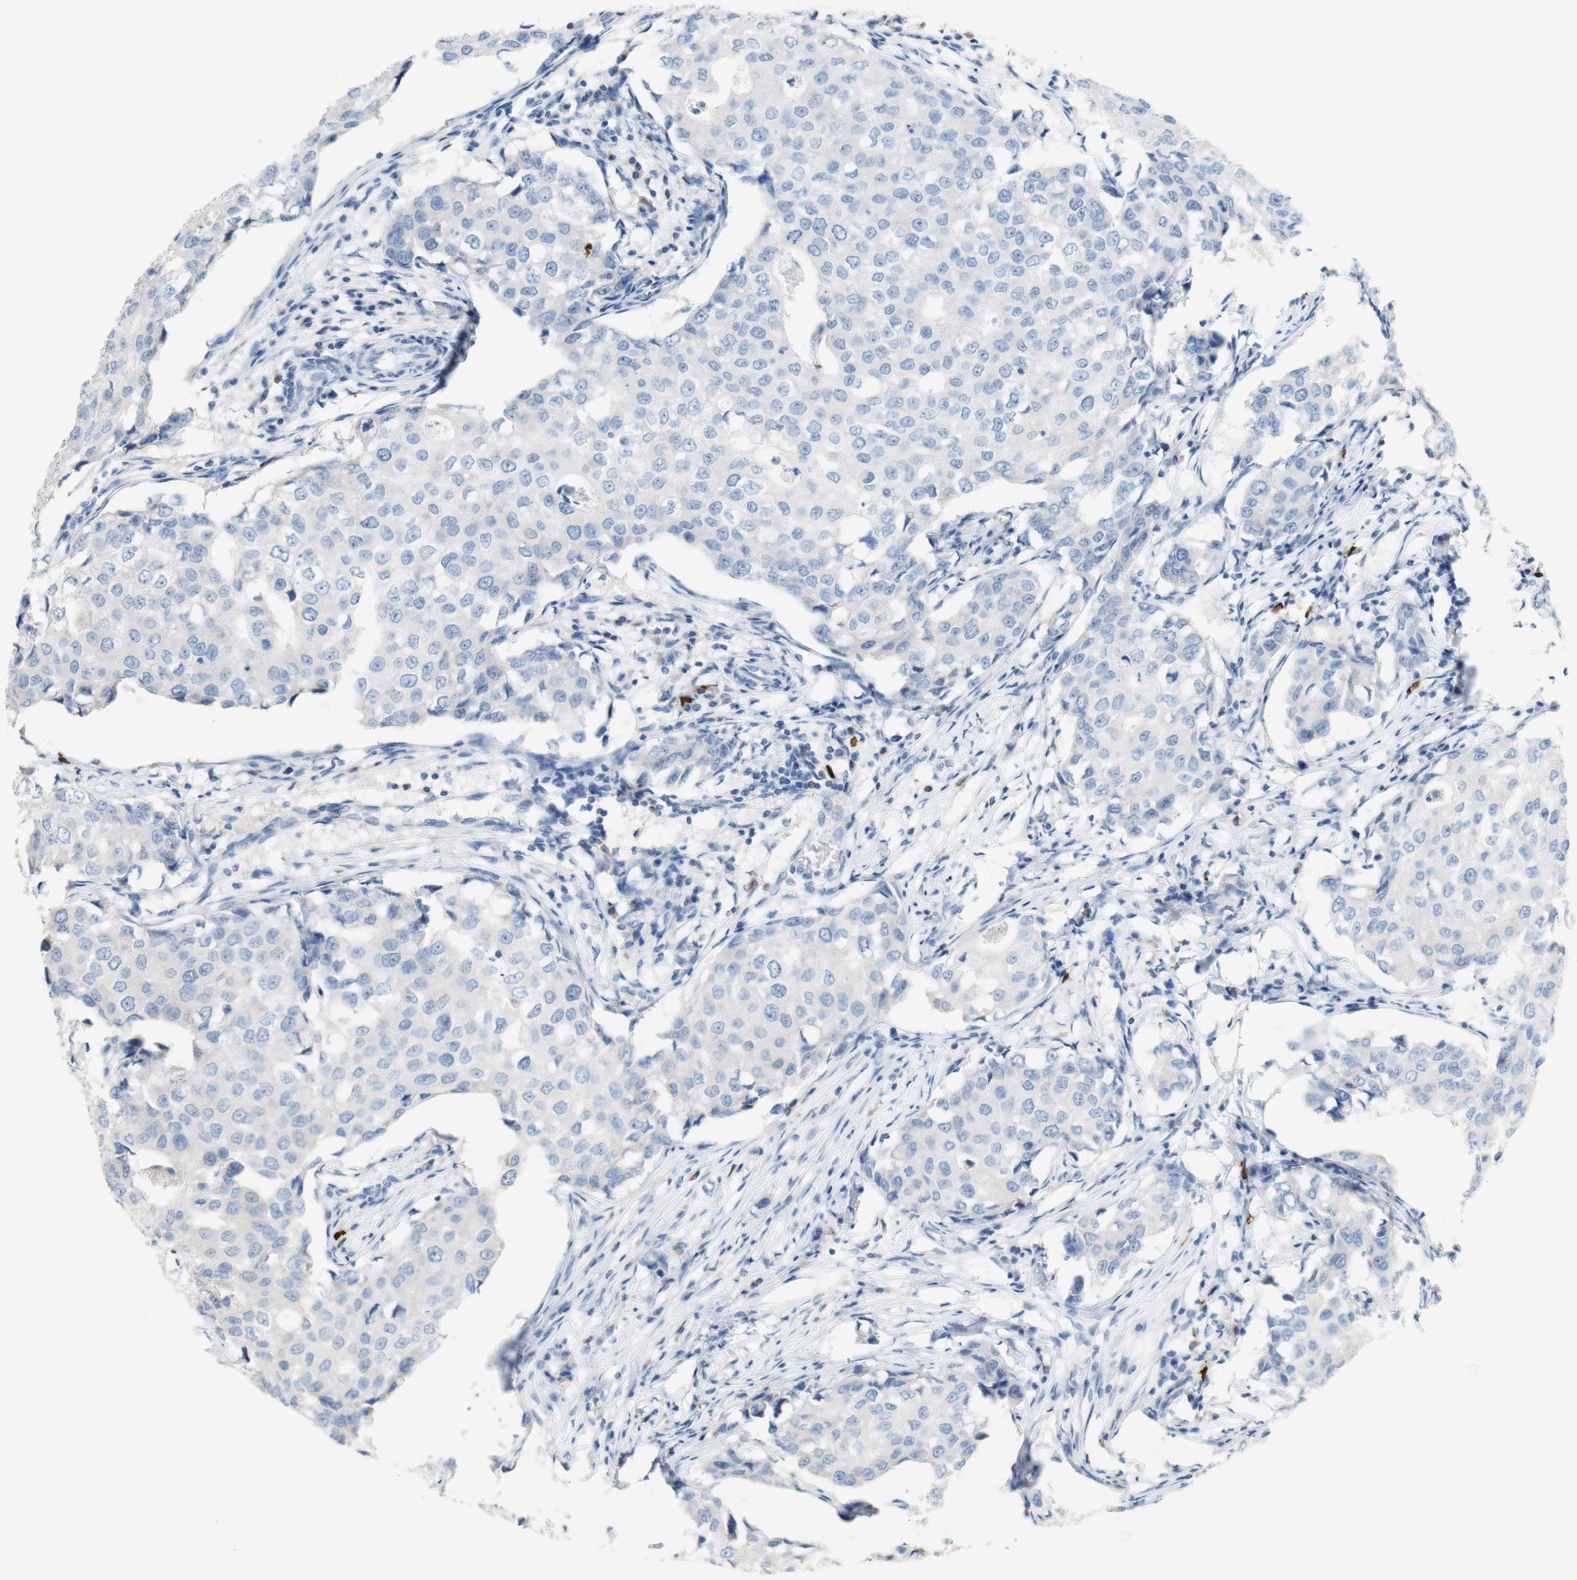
{"staining": {"intensity": "negative", "quantity": "none", "location": "none"}, "tissue": "breast cancer", "cell_type": "Tumor cells", "image_type": "cancer", "snomed": [{"axis": "morphology", "description": "Duct carcinoma"}, {"axis": "topography", "description": "Breast"}], "caption": "IHC of human intraductal carcinoma (breast) shows no expression in tumor cells.", "gene": "PACSIN1", "patient": {"sex": "female", "age": 27}}